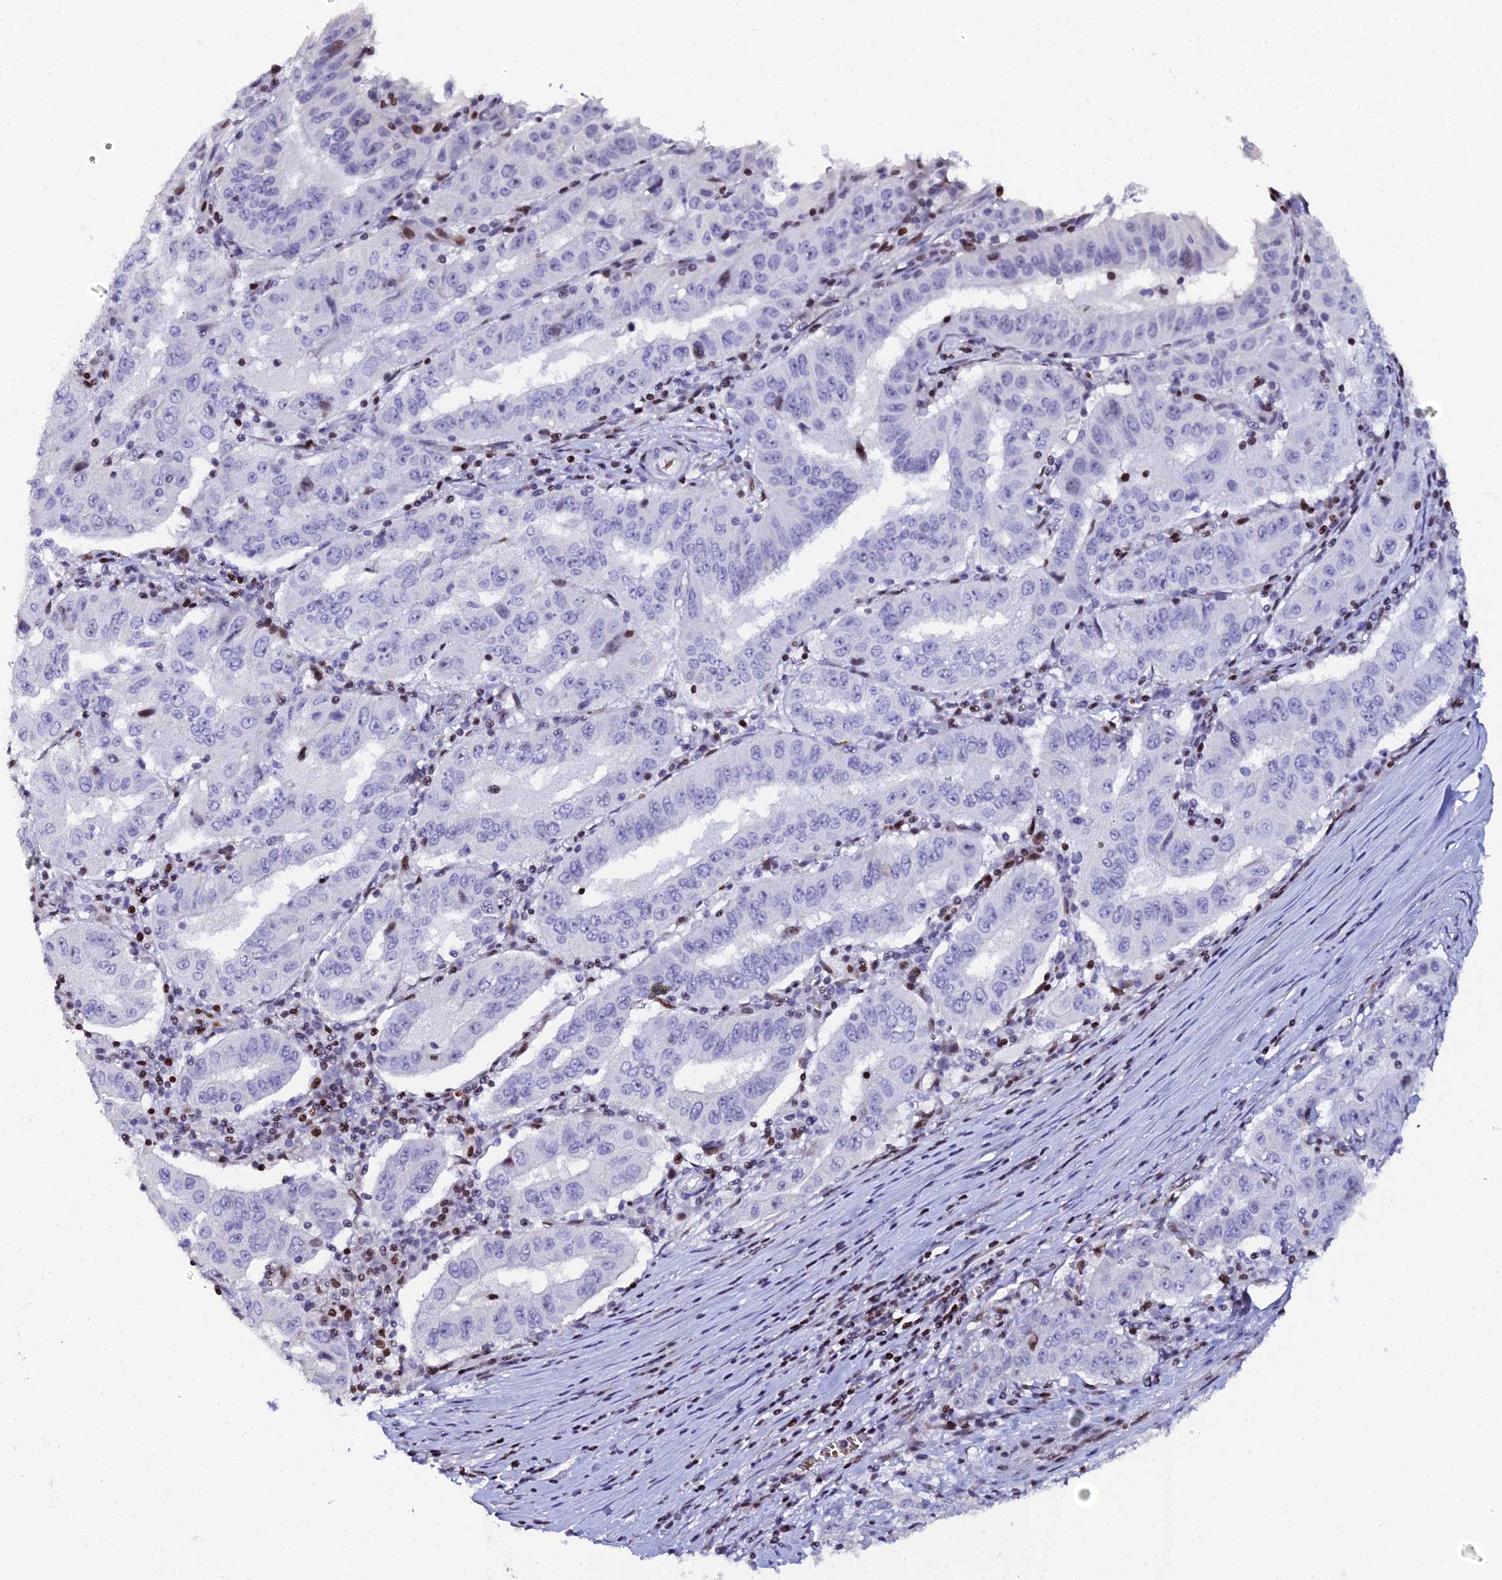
{"staining": {"intensity": "moderate", "quantity": "<25%", "location": "nuclear"}, "tissue": "pancreatic cancer", "cell_type": "Tumor cells", "image_type": "cancer", "snomed": [{"axis": "morphology", "description": "Adenocarcinoma, NOS"}, {"axis": "topography", "description": "Pancreas"}], "caption": "Human adenocarcinoma (pancreatic) stained for a protein (brown) displays moderate nuclear positive expression in approximately <25% of tumor cells.", "gene": "MYNN", "patient": {"sex": "male", "age": 63}}